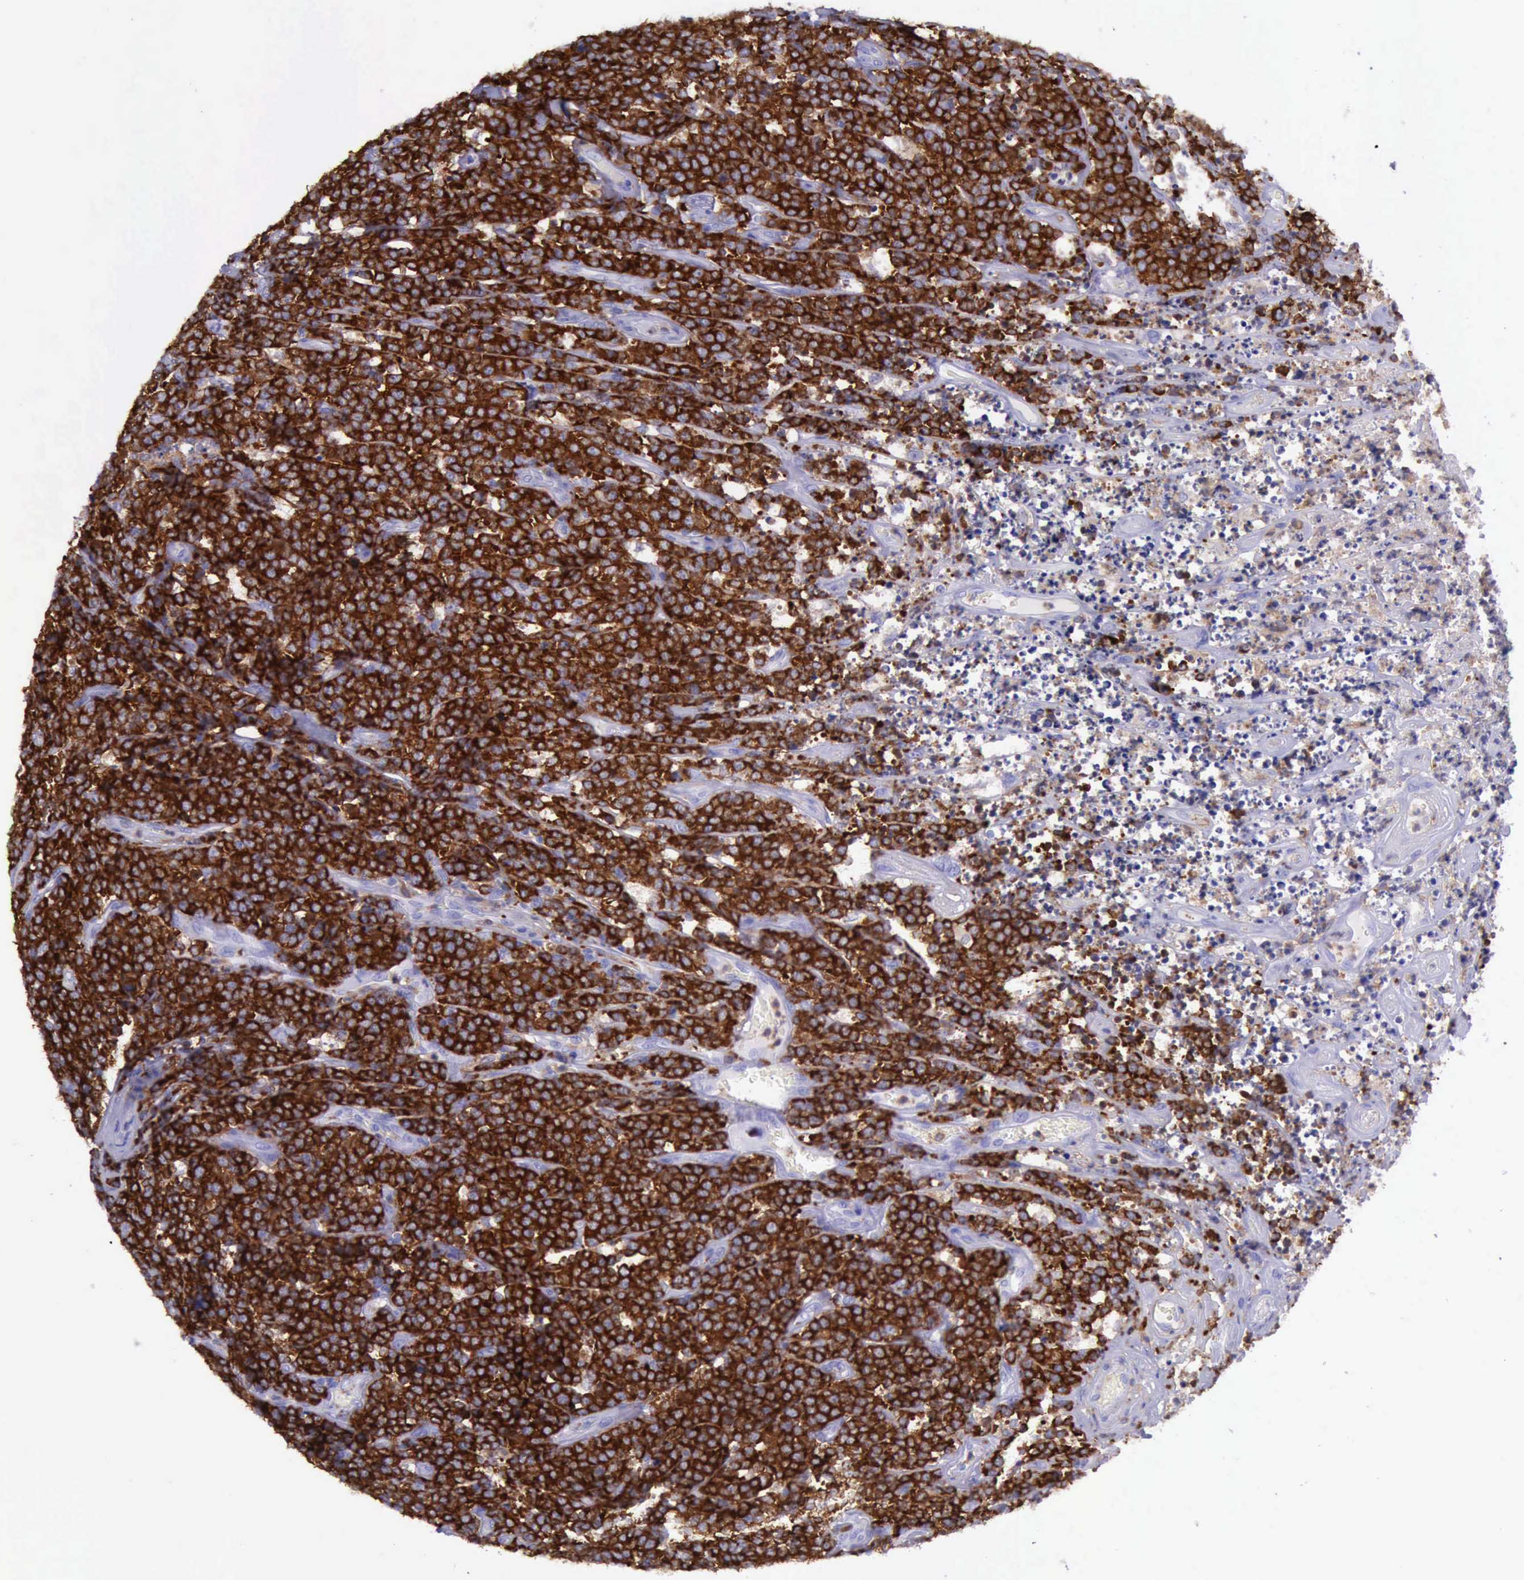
{"staining": {"intensity": "strong", "quantity": ">75%", "location": "cytoplasmic/membranous"}, "tissue": "lymphoma", "cell_type": "Tumor cells", "image_type": "cancer", "snomed": [{"axis": "morphology", "description": "Malignant lymphoma, non-Hodgkin's type, High grade"}, {"axis": "topography", "description": "Small intestine"}, {"axis": "topography", "description": "Colon"}], "caption": "IHC image of lymphoma stained for a protein (brown), which shows high levels of strong cytoplasmic/membranous positivity in approximately >75% of tumor cells.", "gene": "BTK", "patient": {"sex": "male", "age": 8}}